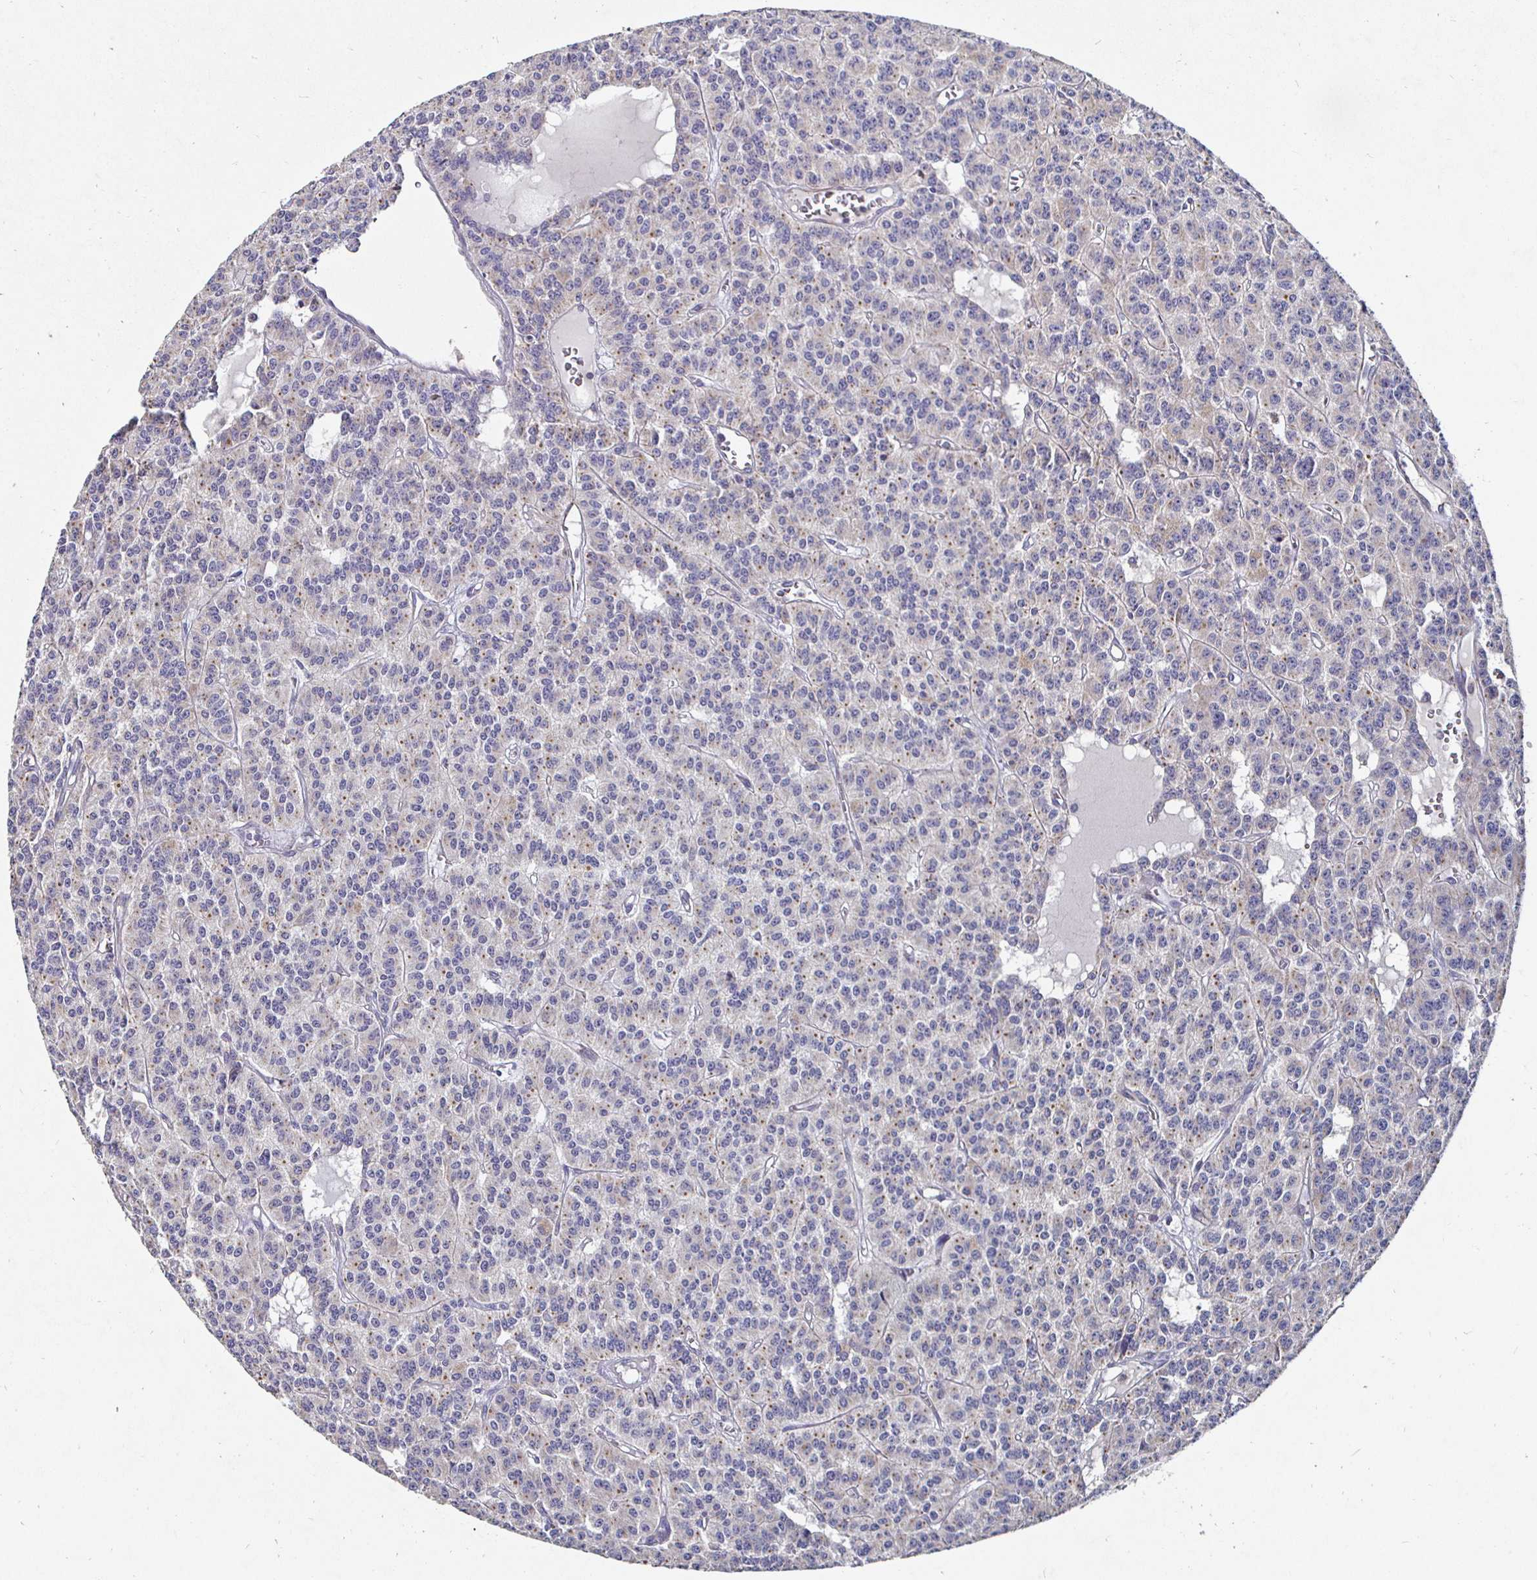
{"staining": {"intensity": "weak", "quantity": "<25%", "location": "cytoplasmic/membranous"}, "tissue": "carcinoid", "cell_type": "Tumor cells", "image_type": "cancer", "snomed": [{"axis": "morphology", "description": "Carcinoid, malignant, NOS"}, {"axis": "topography", "description": "Lung"}], "caption": "Image shows no protein positivity in tumor cells of malignant carcinoid tissue.", "gene": "NRSN1", "patient": {"sex": "female", "age": 71}}